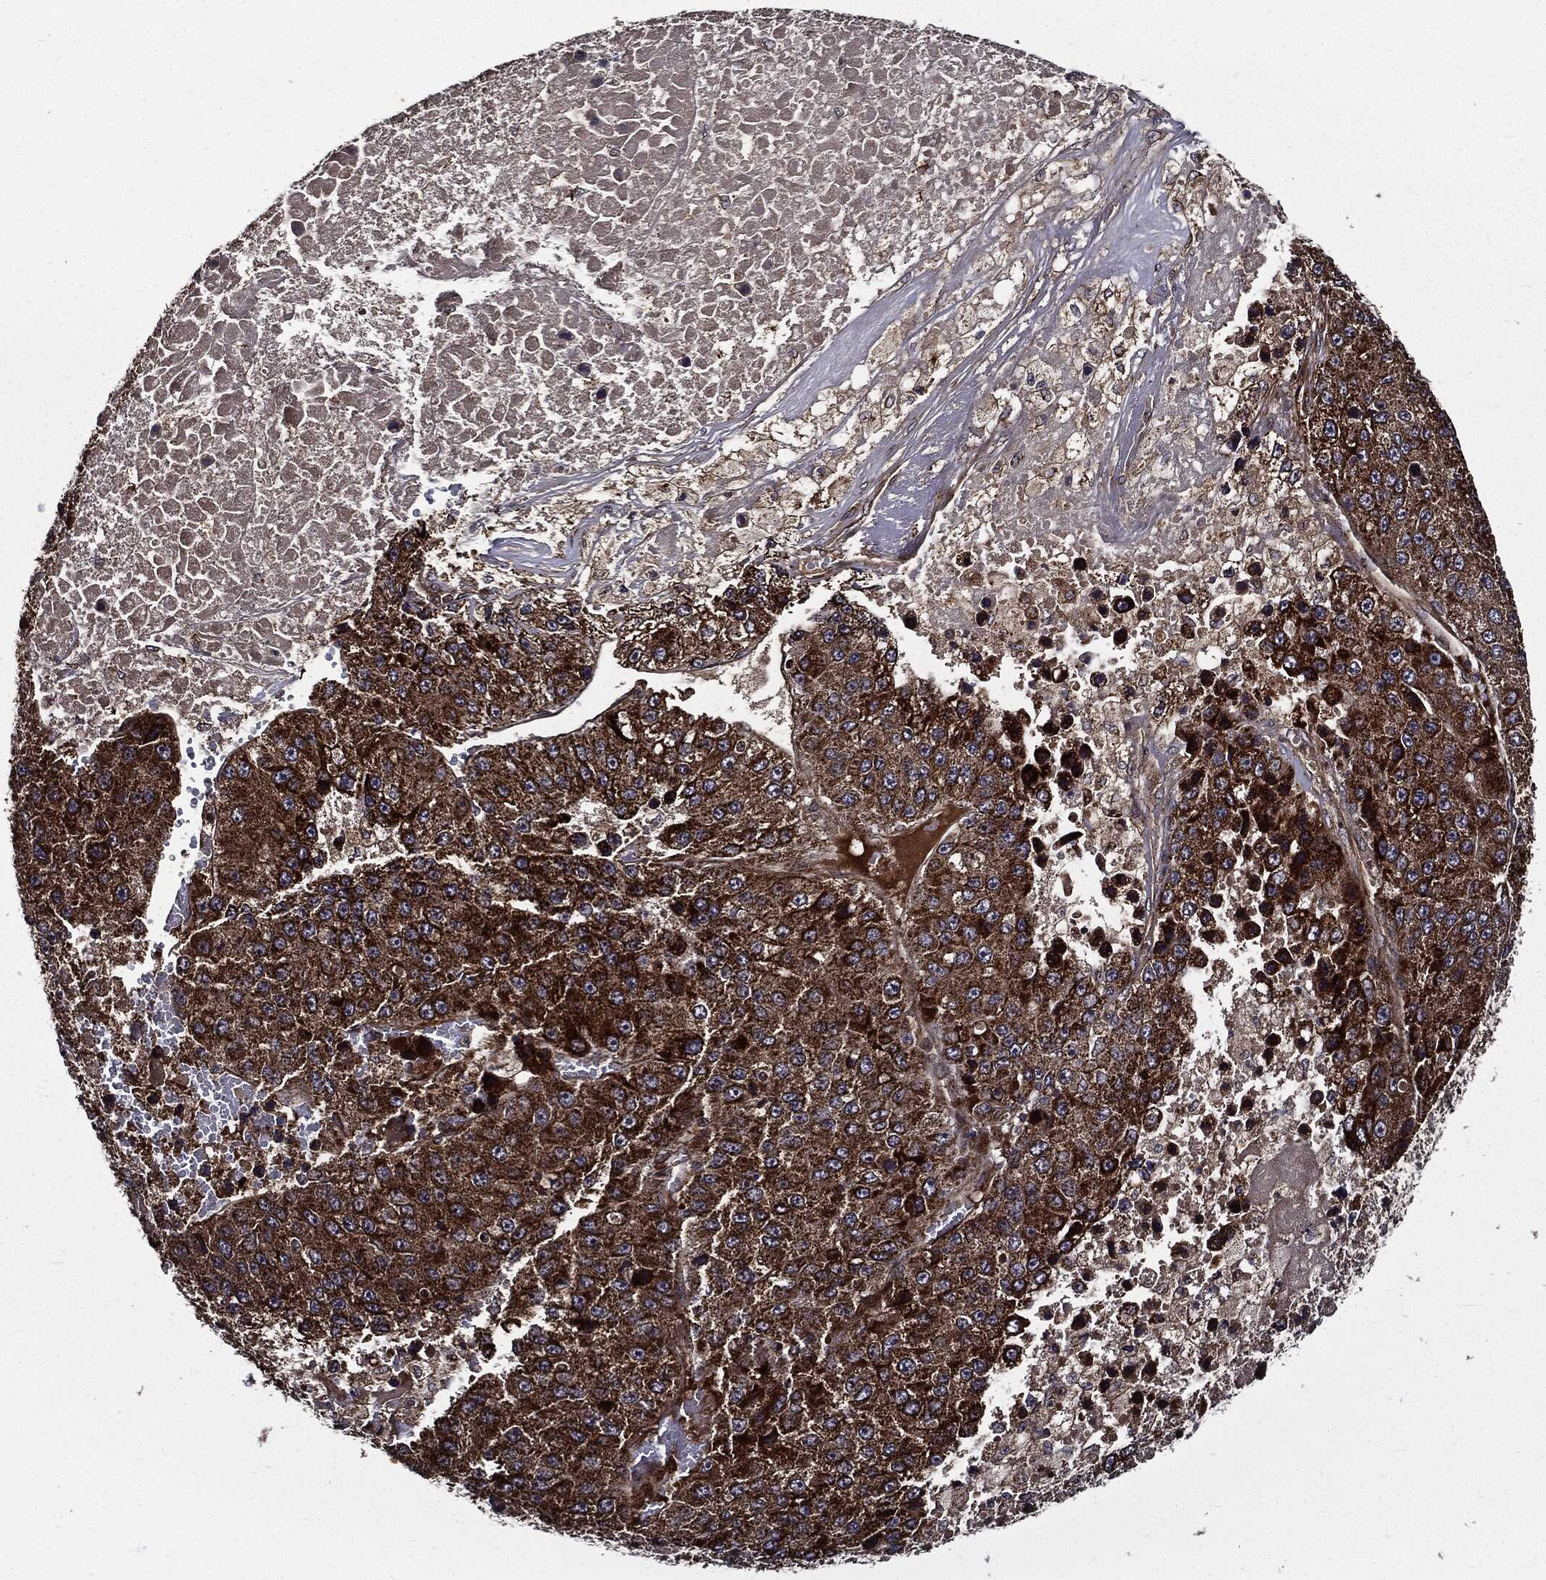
{"staining": {"intensity": "strong", "quantity": ">75%", "location": "cytoplasmic/membranous"}, "tissue": "liver cancer", "cell_type": "Tumor cells", "image_type": "cancer", "snomed": [{"axis": "morphology", "description": "Carcinoma, Hepatocellular, NOS"}, {"axis": "topography", "description": "Liver"}], "caption": "Immunohistochemical staining of human liver hepatocellular carcinoma demonstrates high levels of strong cytoplasmic/membranous protein expression in about >75% of tumor cells.", "gene": "HTT", "patient": {"sex": "female", "age": 73}}